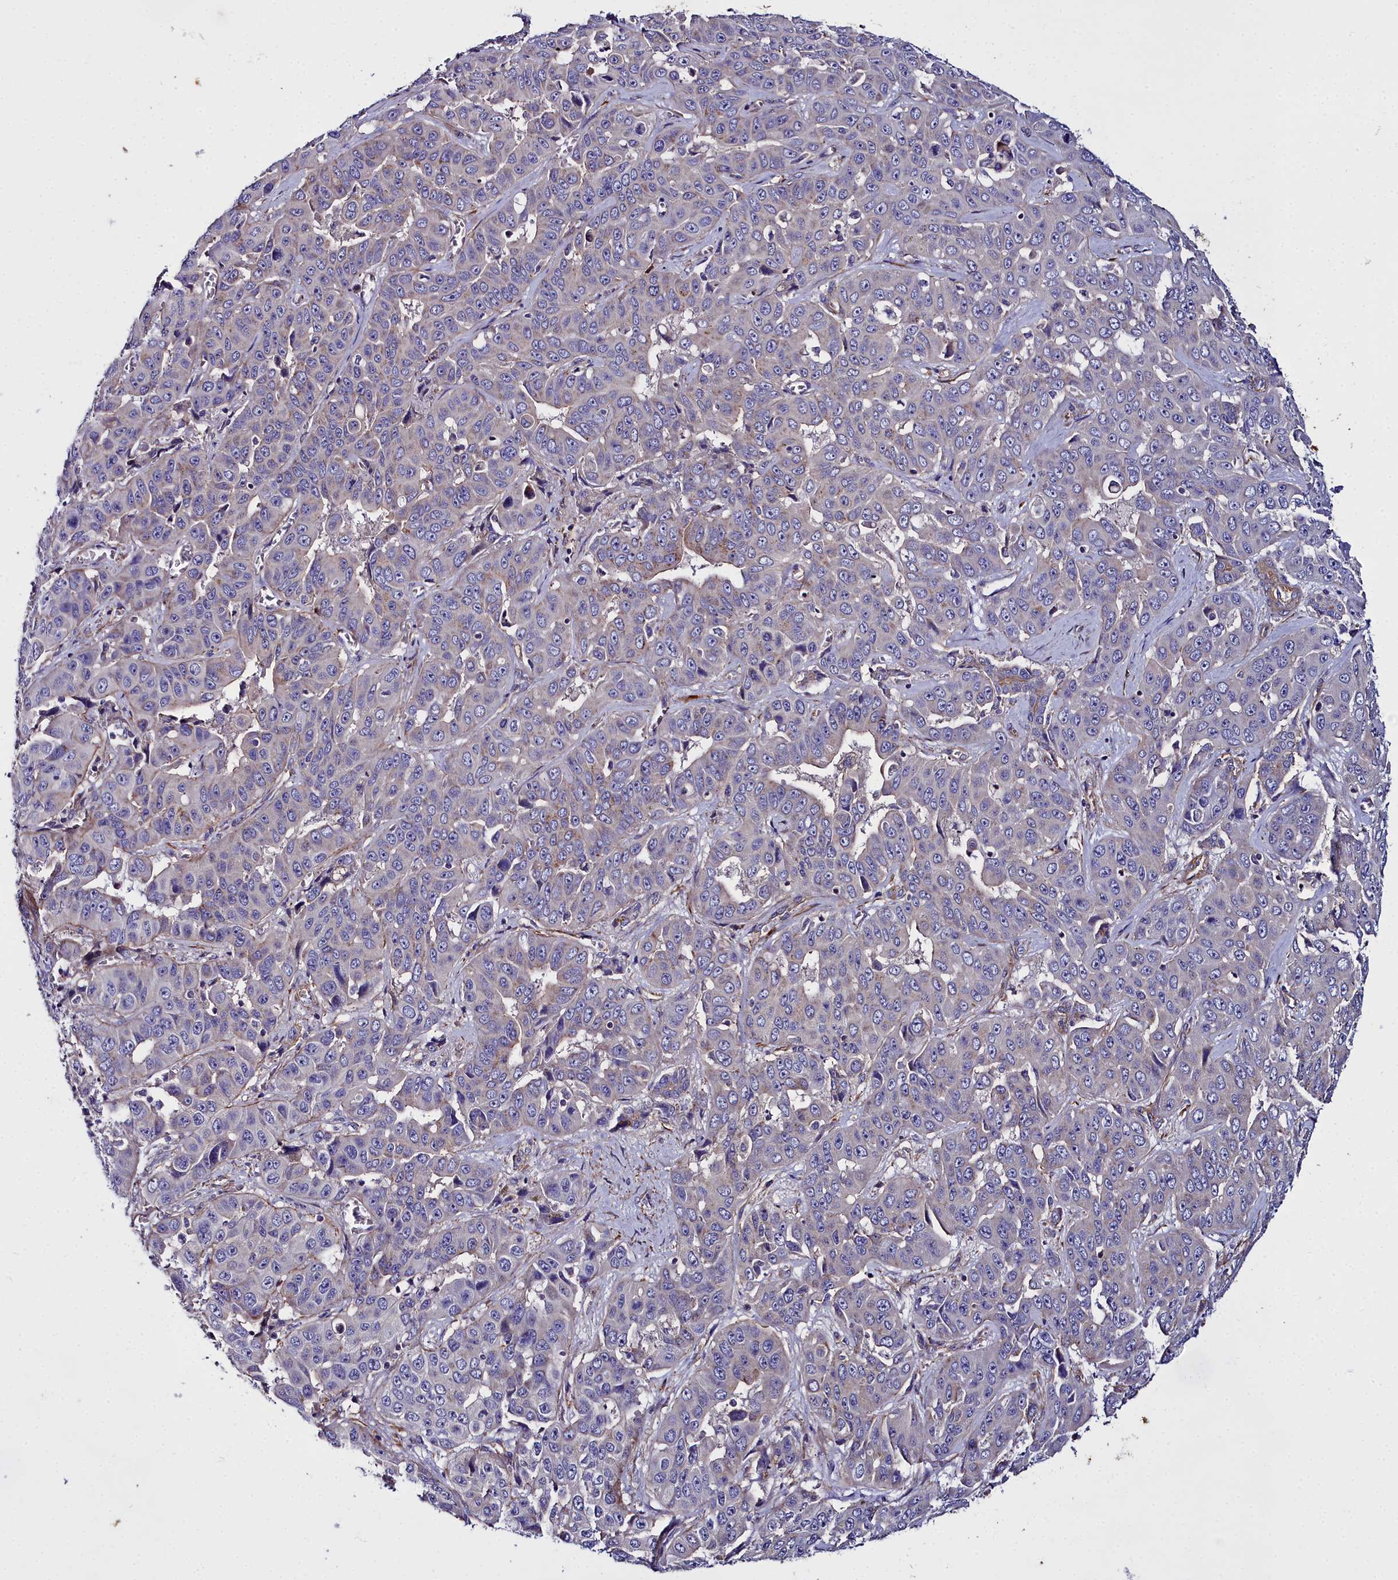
{"staining": {"intensity": "weak", "quantity": "<25%", "location": "cytoplasmic/membranous"}, "tissue": "liver cancer", "cell_type": "Tumor cells", "image_type": "cancer", "snomed": [{"axis": "morphology", "description": "Cholangiocarcinoma"}, {"axis": "topography", "description": "Liver"}], "caption": "Immunohistochemistry (IHC) image of human liver cholangiocarcinoma stained for a protein (brown), which shows no positivity in tumor cells.", "gene": "FADS3", "patient": {"sex": "female", "age": 52}}